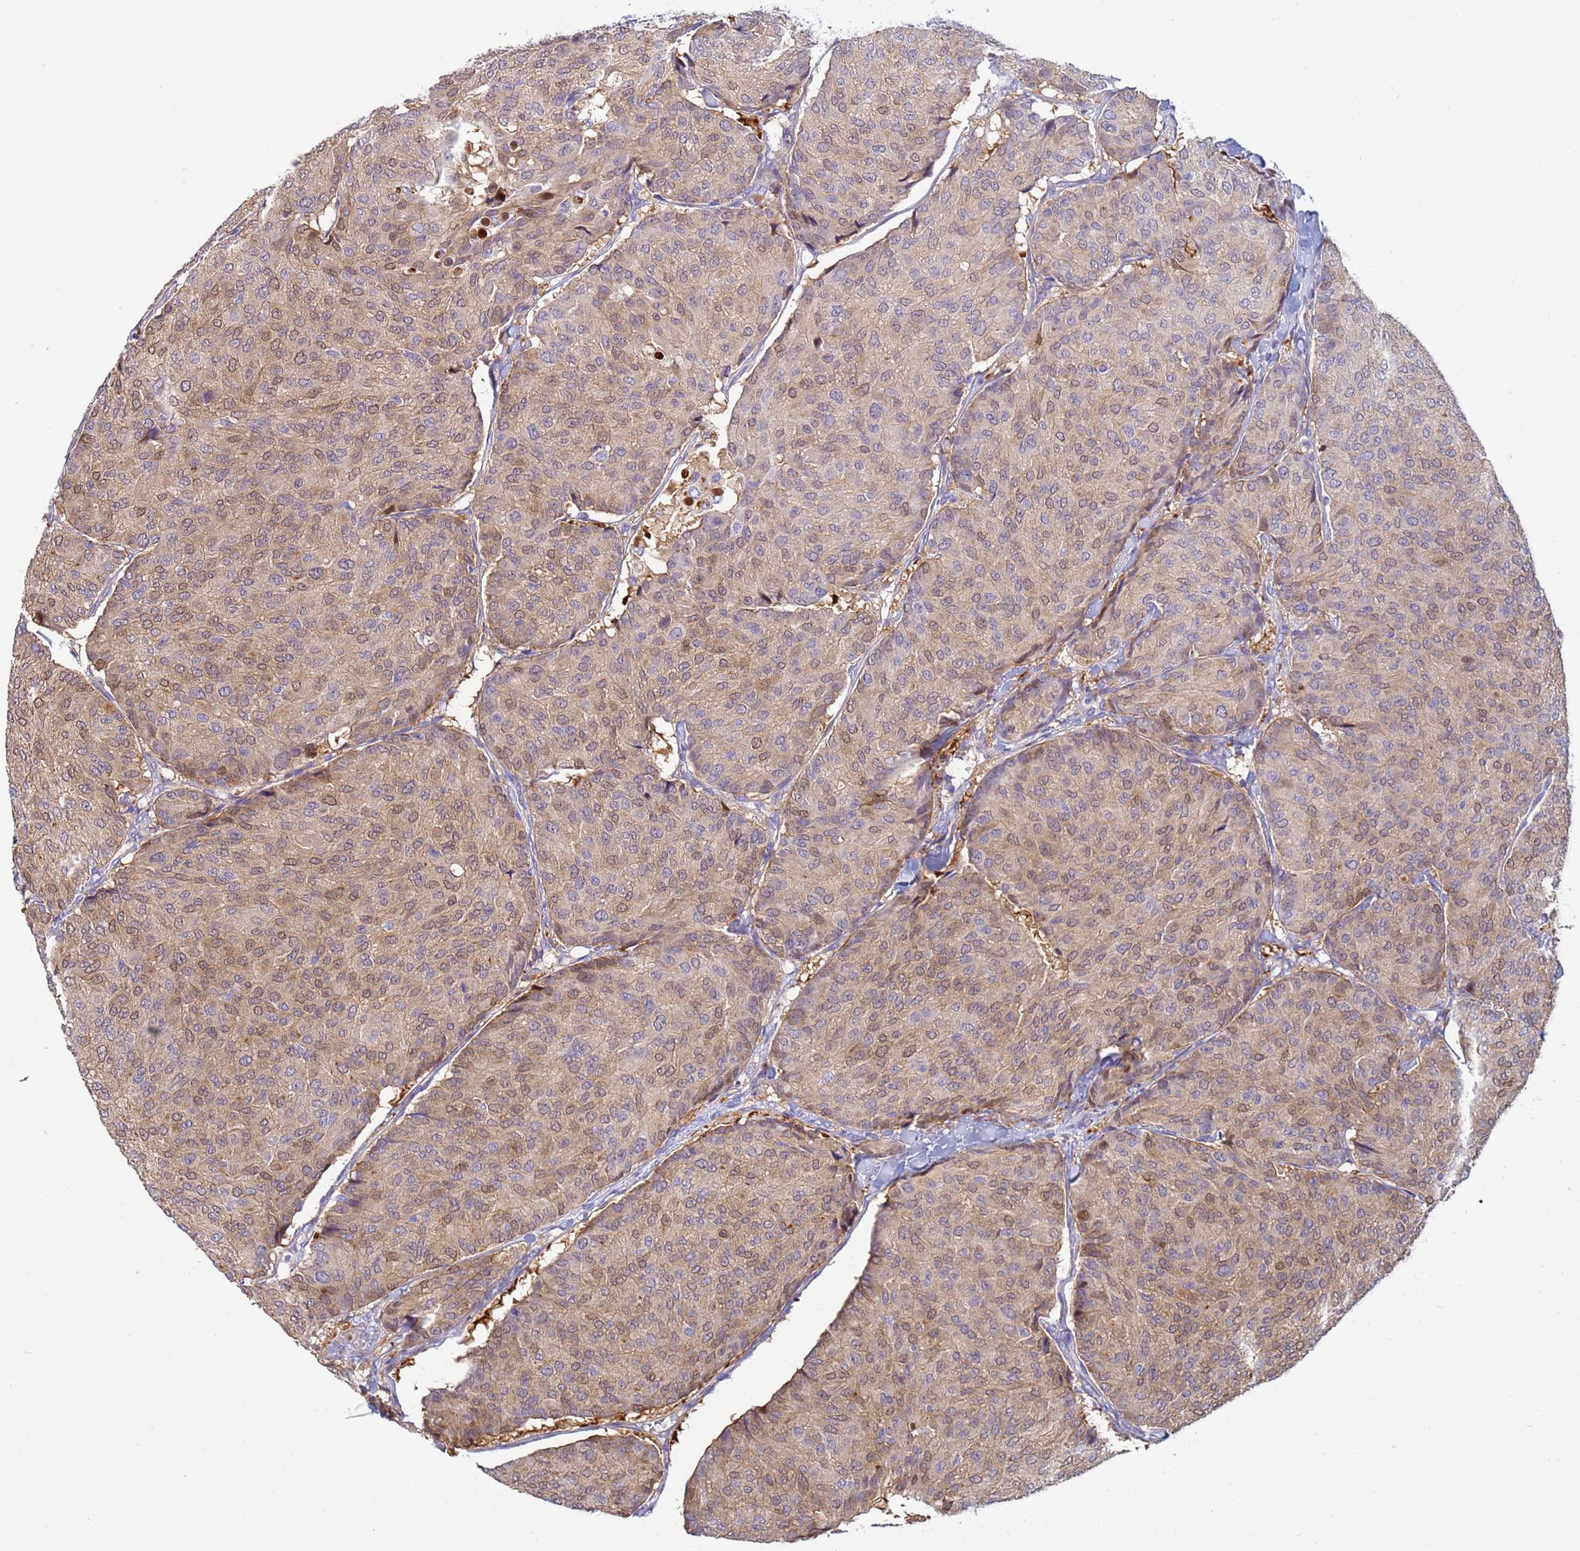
{"staining": {"intensity": "weak", "quantity": ">75%", "location": "cytoplasmic/membranous,nuclear"}, "tissue": "breast cancer", "cell_type": "Tumor cells", "image_type": "cancer", "snomed": [{"axis": "morphology", "description": "Duct carcinoma"}, {"axis": "topography", "description": "Breast"}], "caption": "There is low levels of weak cytoplasmic/membranous and nuclear staining in tumor cells of breast invasive ductal carcinoma, as demonstrated by immunohistochemical staining (brown color).", "gene": "PPP6R1", "patient": {"sex": "female", "age": 75}}